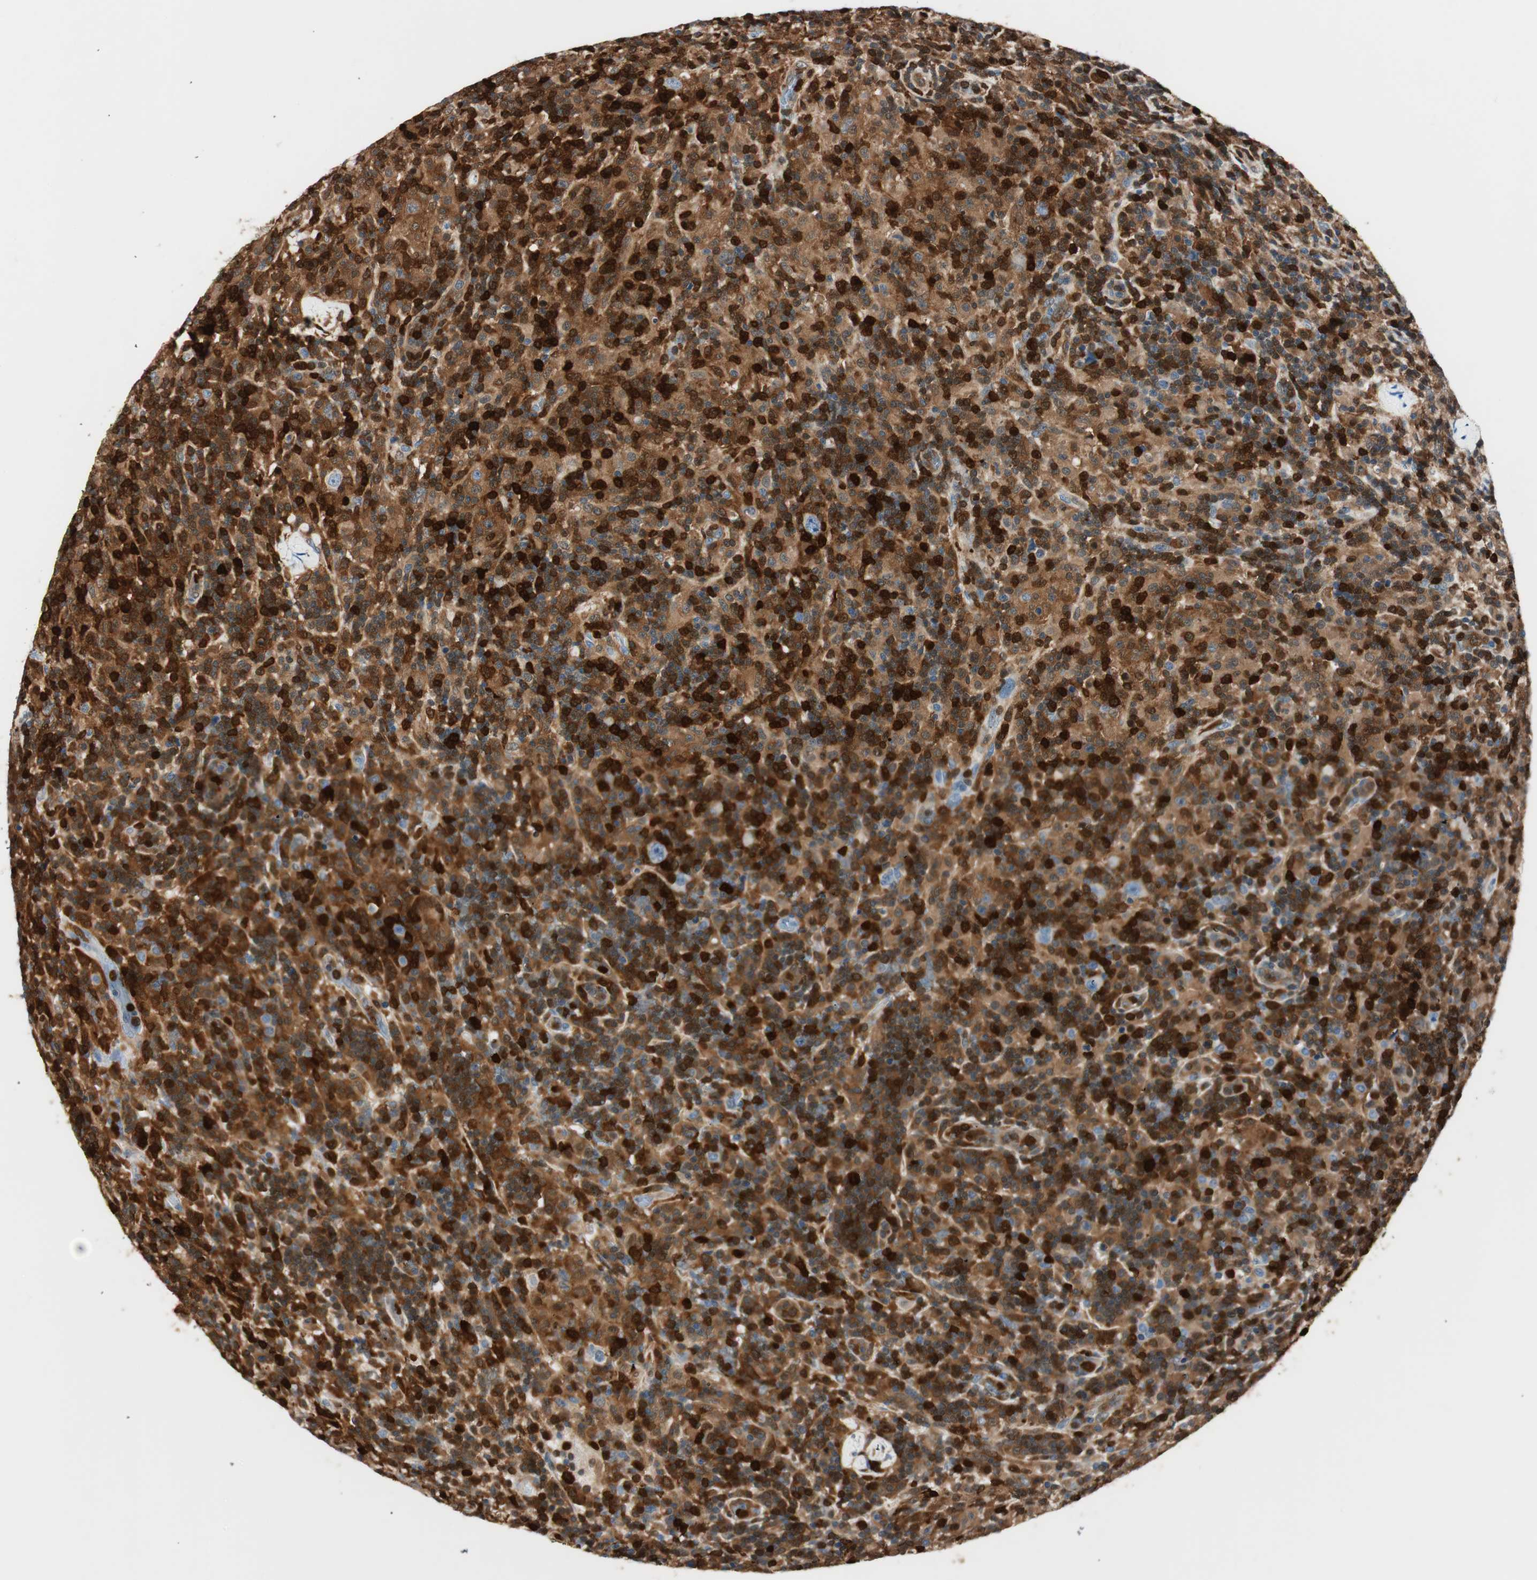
{"staining": {"intensity": "negative", "quantity": "none", "location": "none"}, "tissue": "lymphoma", "cell_type": "Tumor cells", "image_type": "cancer", "snomed": [{"axis": "morphology", "description": "Hodgkin's disease, NOS"}, {"axis": "topography", "description": "Lymph node"}], "caption": "There is no significant staining in tumor cells of Hodgkin's disease.", "gene": "COTL1", "patient": {"sex": "male", "age": 70}}